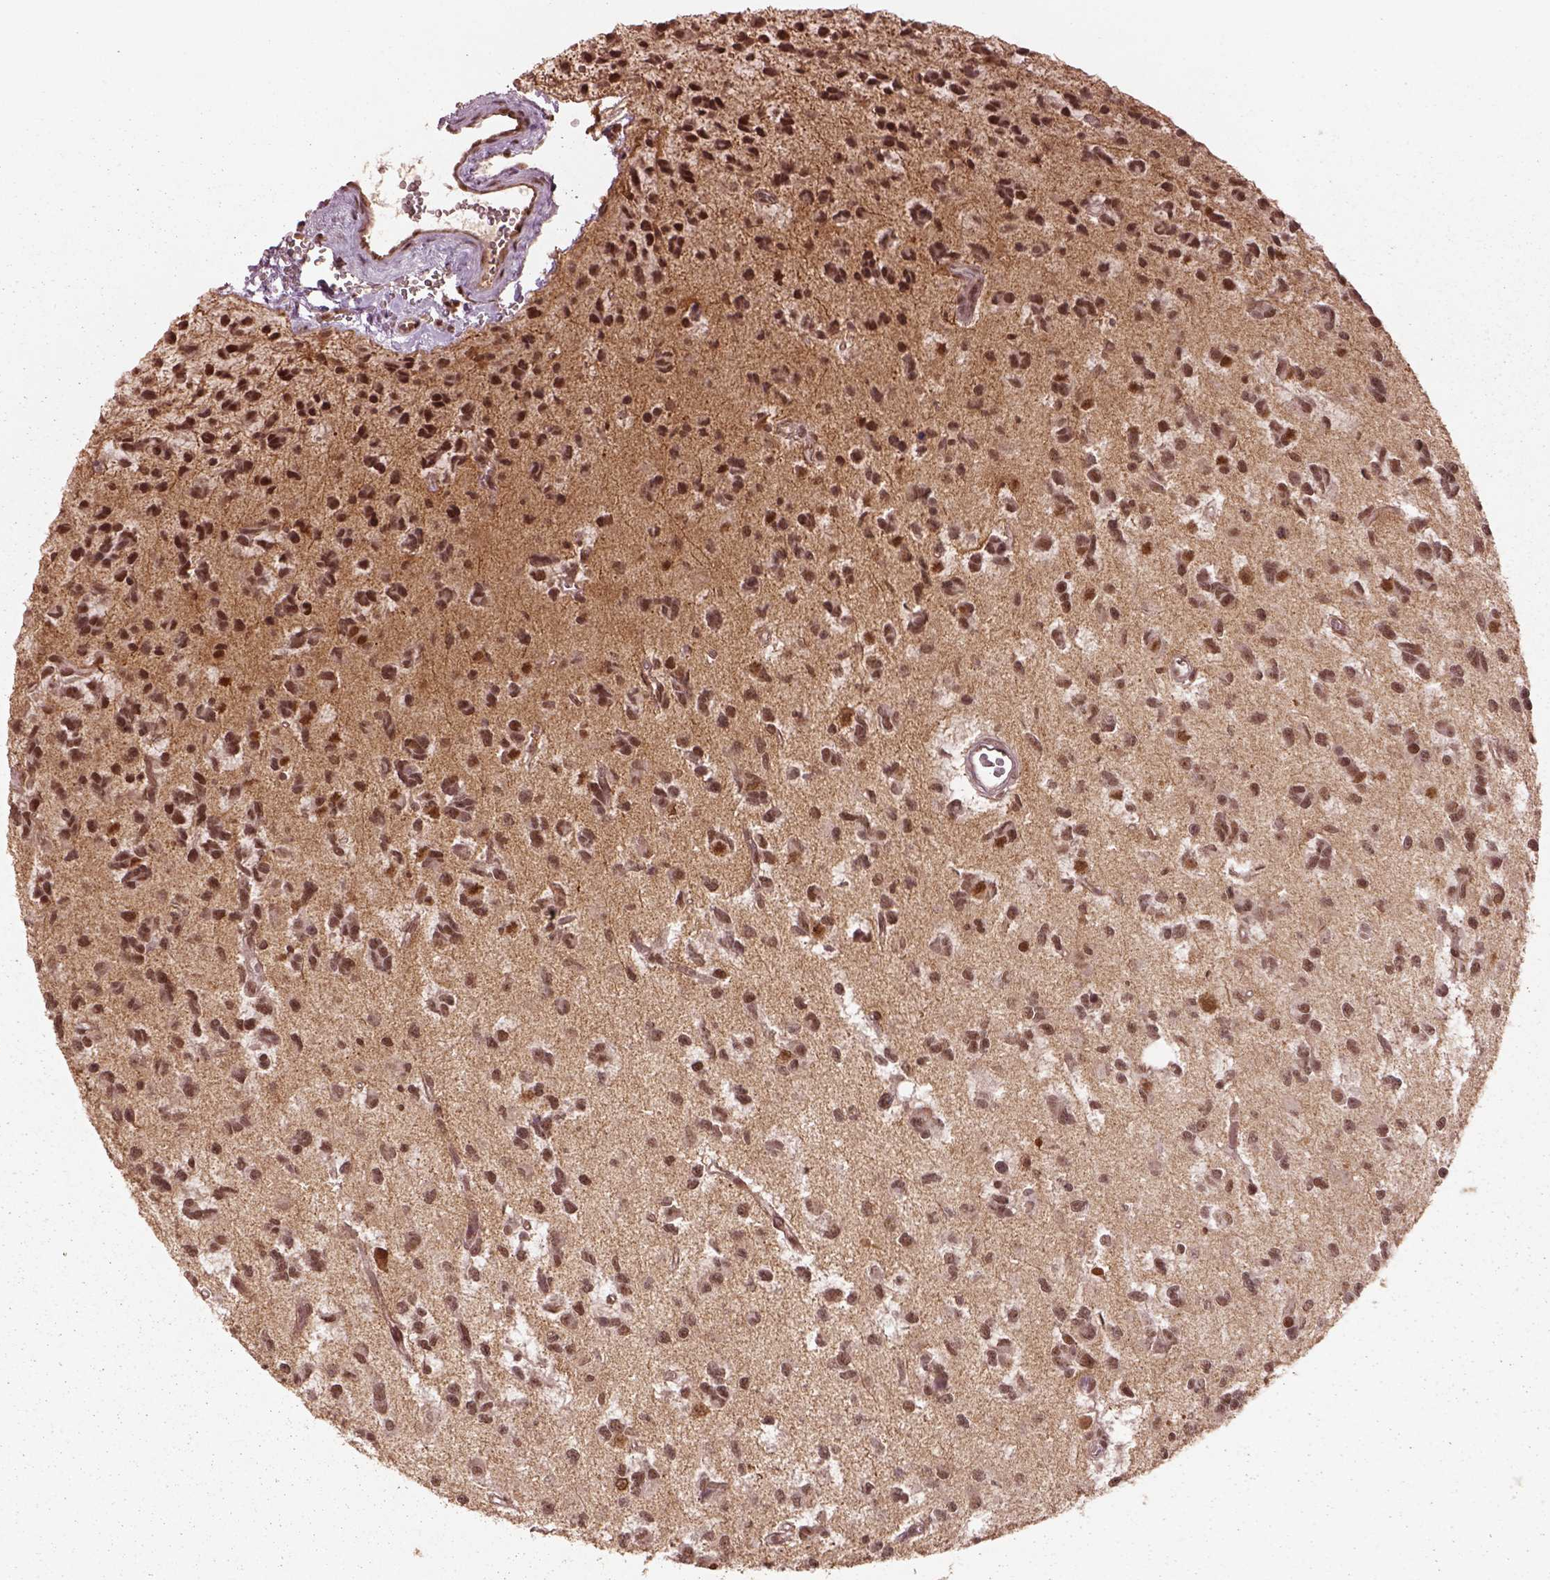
{"staining": {"intensity": "moderate", "quantity": ">75%", "location": "nuclear"}, "tissue": "glioma", "cell_type": "Tumor cells", "image_type": "cancer", "snomed": [{"axis": "morphology", "description": "Glioma, malignant, Low grade"}, {"axis": "topography", "description": "Brain"}], "caption": "High-magnification brightfield microscopy of glioma stained with DAB (brown) and counterstained with hematoxylin (blue). tumor cells exhibit moderate nuclear staining is identified in approximately>75% of cells. The staining was performed using DAB to visualize the protein expression in brown, while the nuclei were stained in blue with hematoxylin (Magnification: 20x).", "gene": "BRD9", "patient": {"sex": "female", "age": 45}}